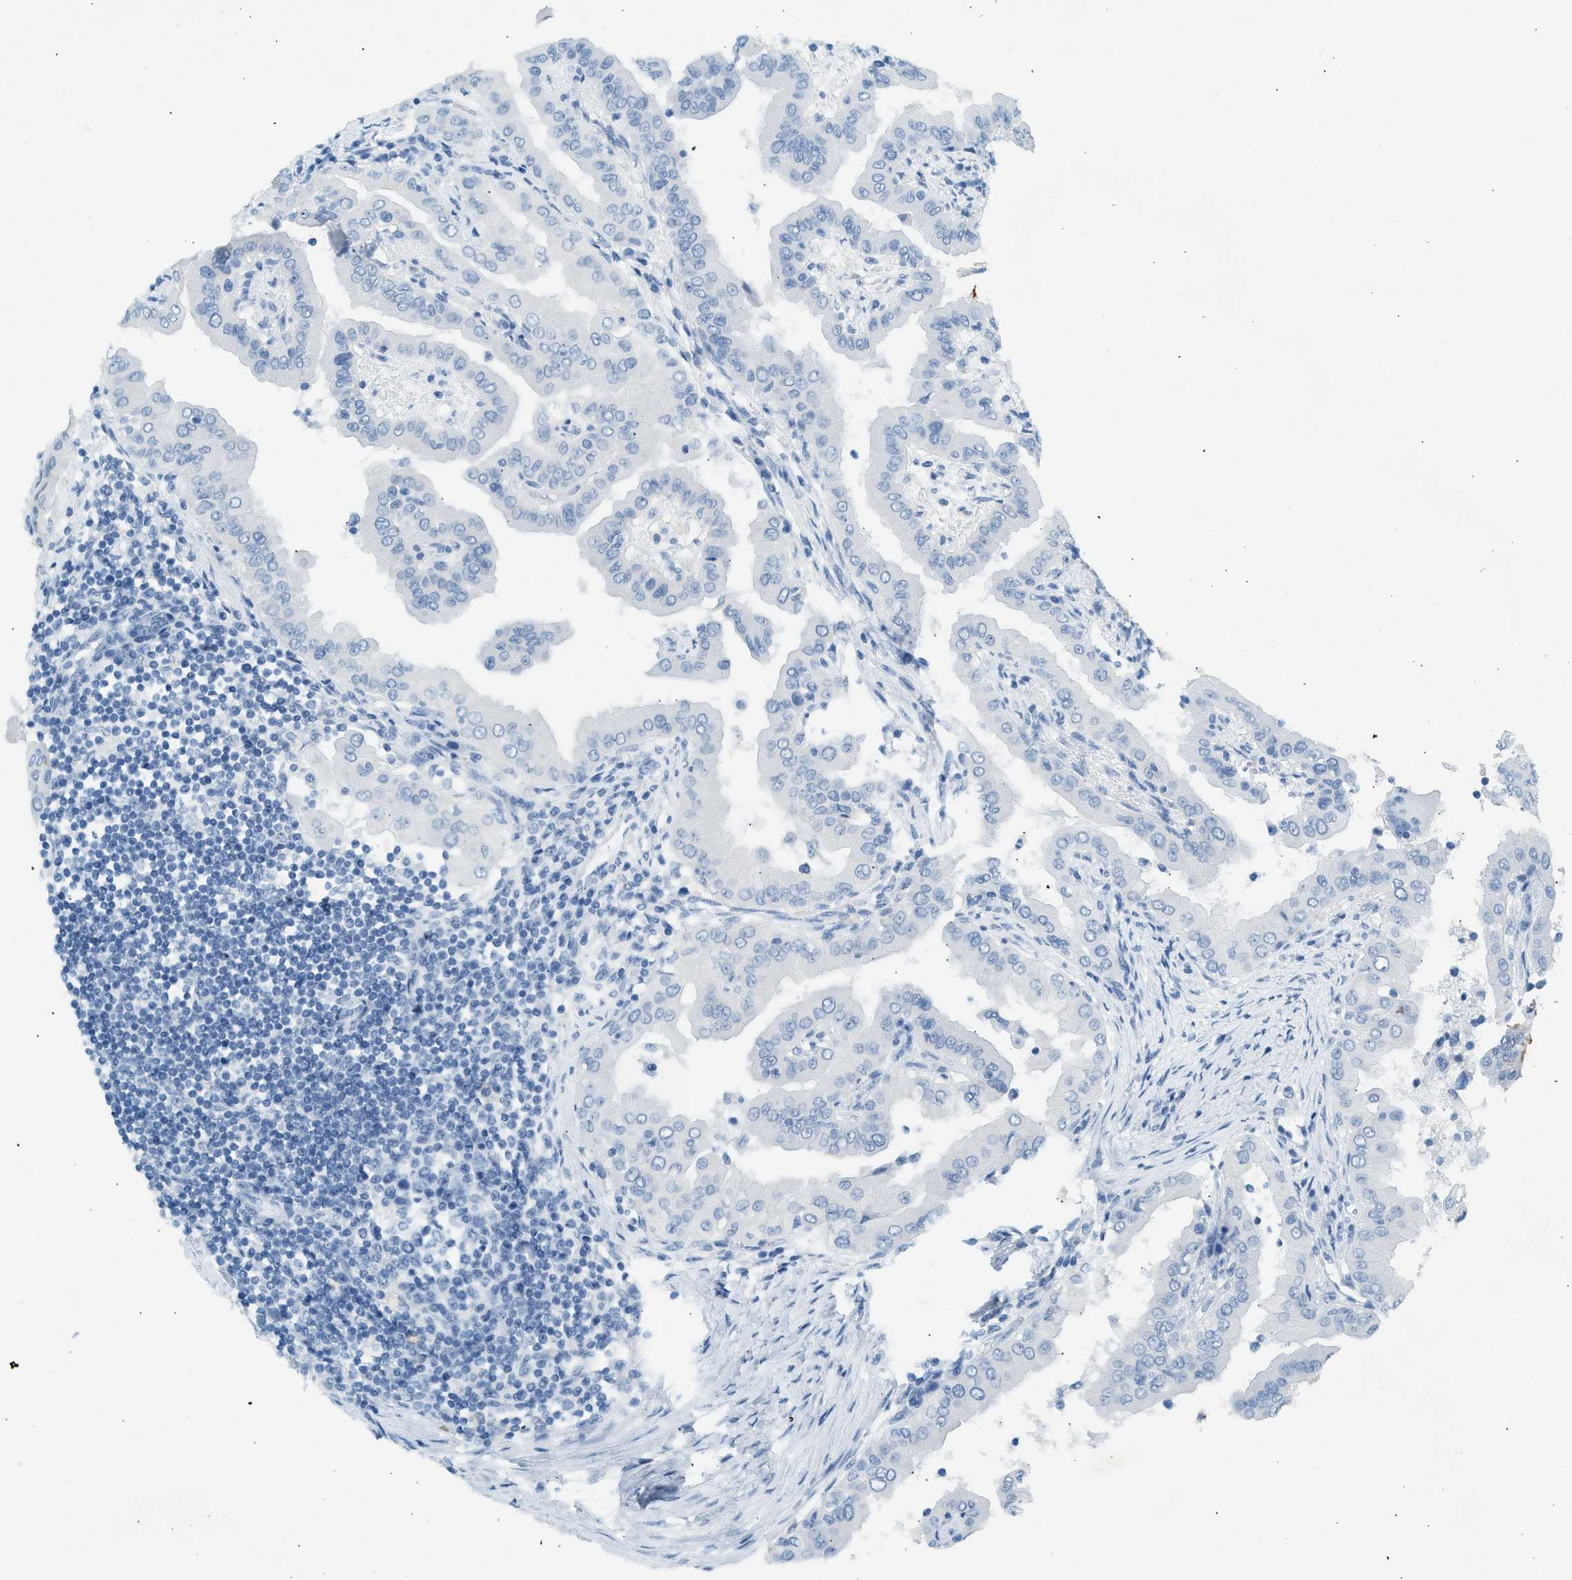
{"staining": {"intensity": "negative", "quantity": "none", "location": "none"}, "tissue": "thyroid cancer", "cell_type": "Tumor cells", "image_type": "cancer", "snomed": [{"axis": "morphology", "description": "Papillary adenocarcinoma, NOS"}, {"axis": "topography", "description": "Thyroid gland"}], "caption": "Tumor cells are negative for protein expression in human papillary adenocarcinoma (thyroid).", "gene": "HHATL", "patient": {"sex": "male", "age": 33}}